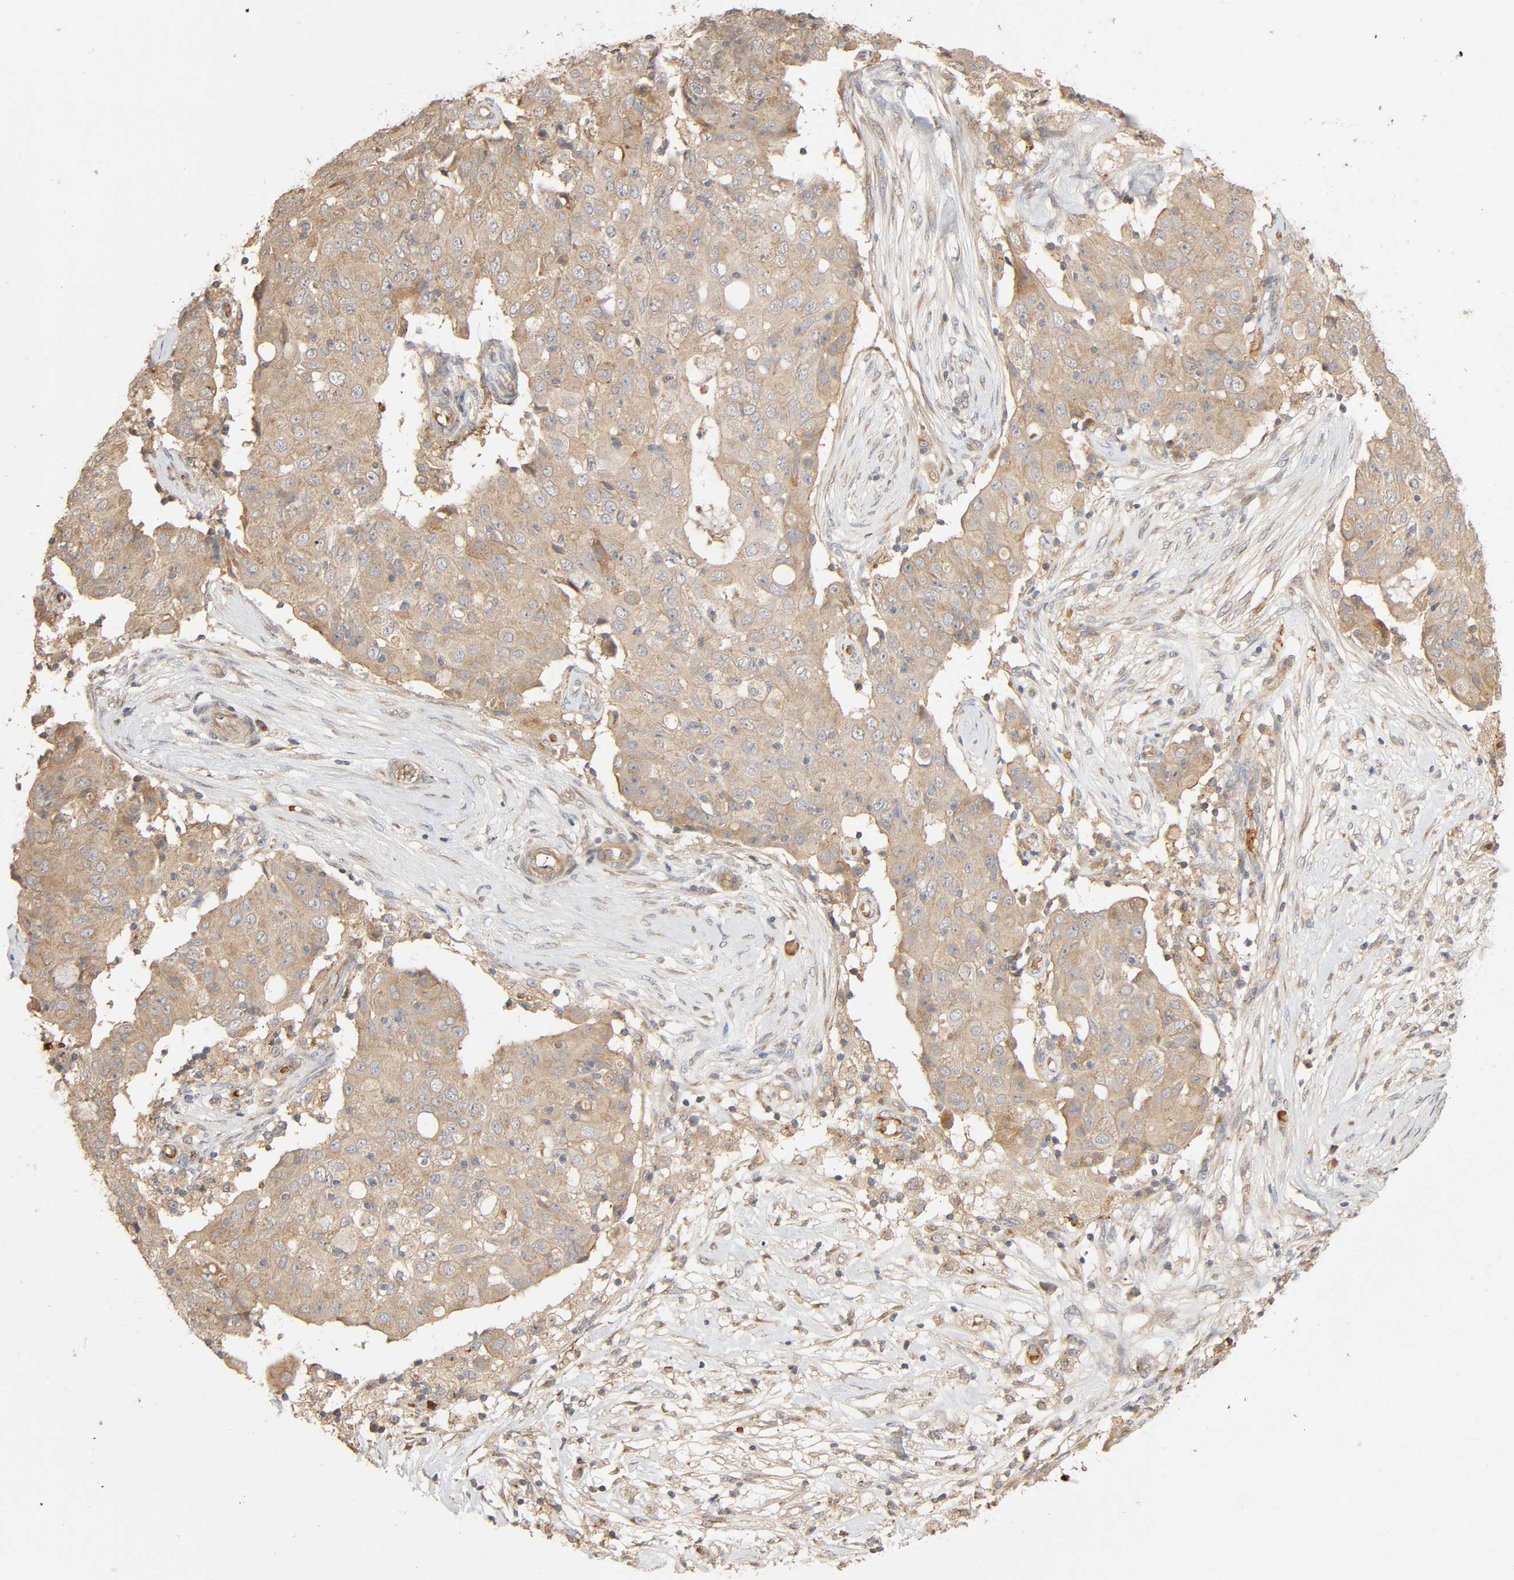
{"staining": {"intensity": "weak", "quantity": ">75%", "location": "cytoplasmic/membranous"}, "tissue": "ovarian cancer", "cell_type": "Tumor cells", "image_type": "cancer", "snomed": [{"axis": "morphology", "description": "Carcinoma, endometroid"}, {"axis": "topography", "description": "Ovary"}], "caption": "A photomicrograph of endometroid carcinoma (ovarian) stained for a protein reveals weak cytoplasmic/membranous brown staining in tumor cells.", "gene": "SGSM1", "patient": {"sex": "female", "age": 42}}